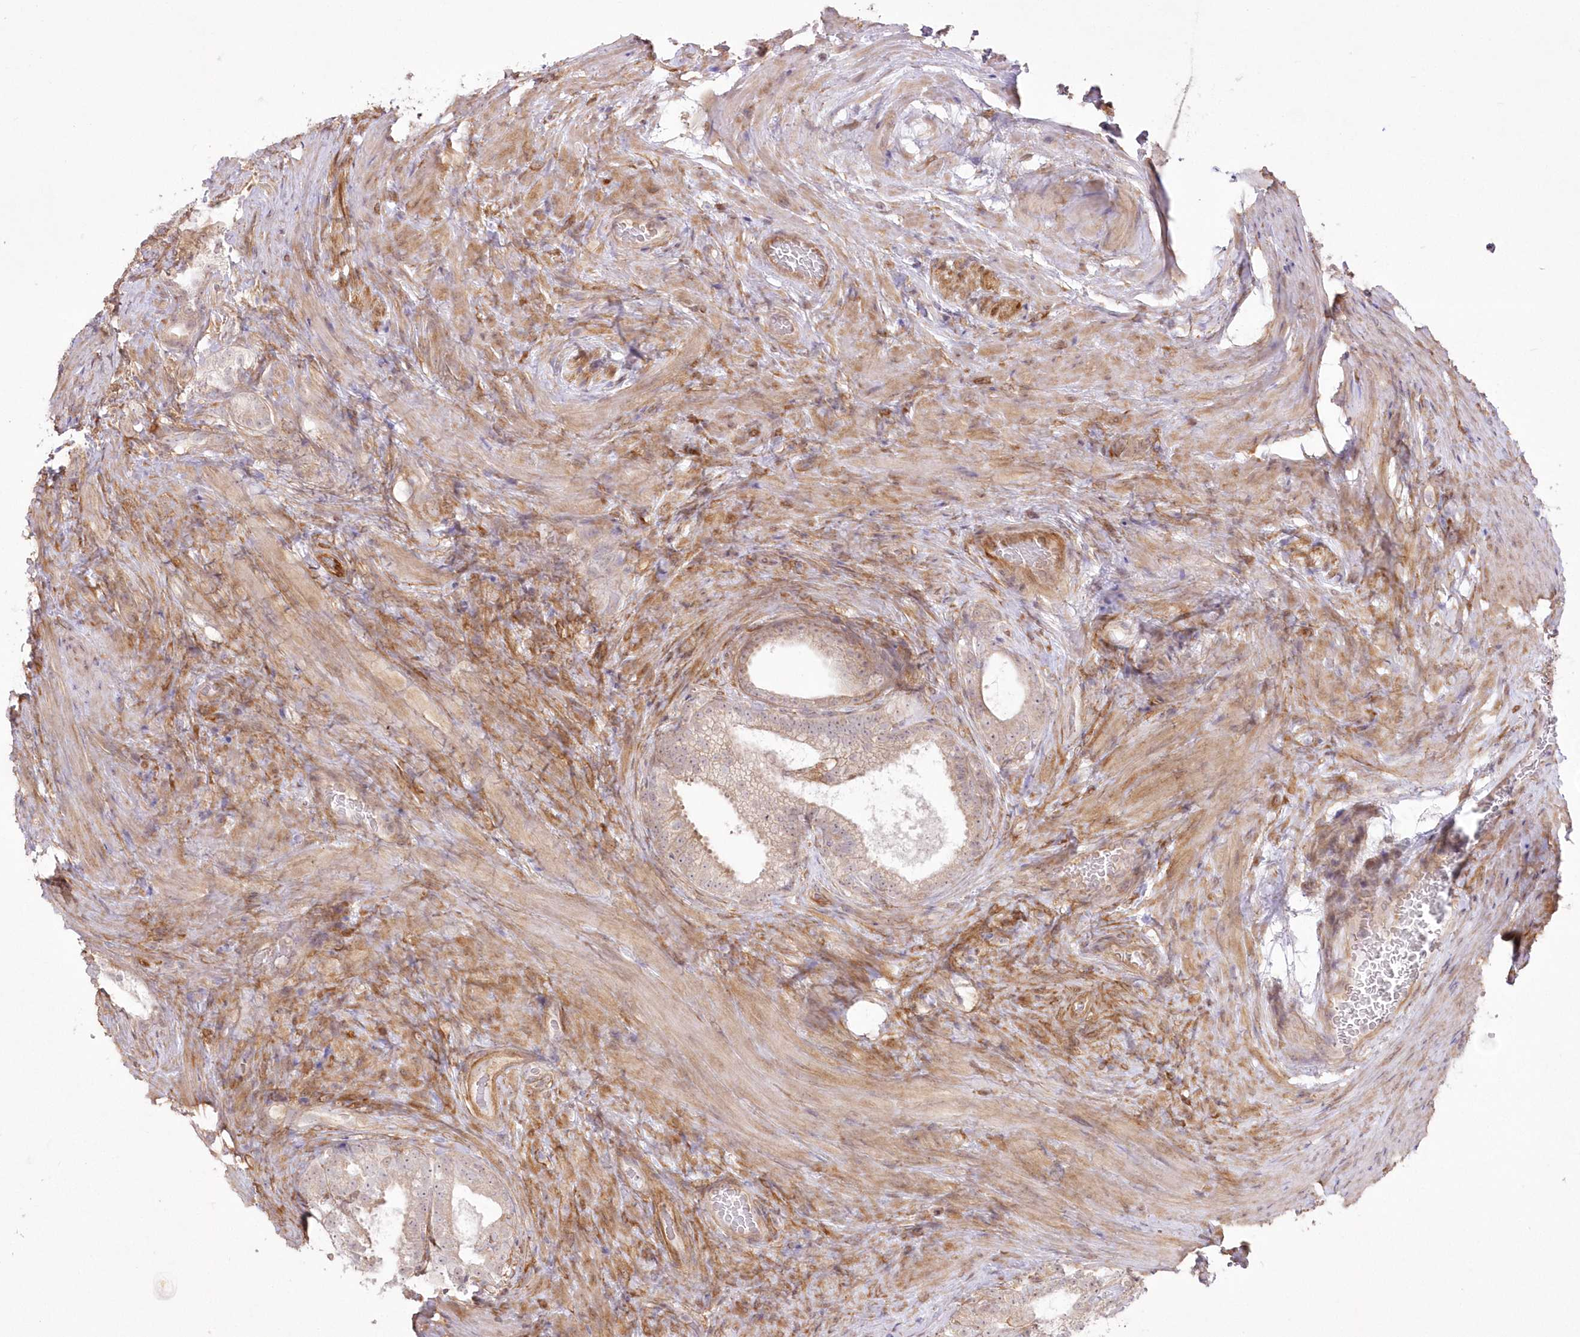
{"staining": {"intensity": "weak", "quantity": "<25%", "location": "cytoplasmic/membranous"}, "tissue": "prostate cancer", "cell_type": "Tumor cells", "image_type": "cancer", "snomed": [{"axis": "morphology", "description": "Adenocarcinoma, Low grade"}, {"axis": "topography", "description": "Prostate"}], "caption": "IHC photomicrograph of low-grade adenocarcinoma (prostate) stained for a protein (brown), which reveals no positivity in tumor cells.", "gene": "SH3PXD2B", "patient": {"sex": "male", "age": 71}}